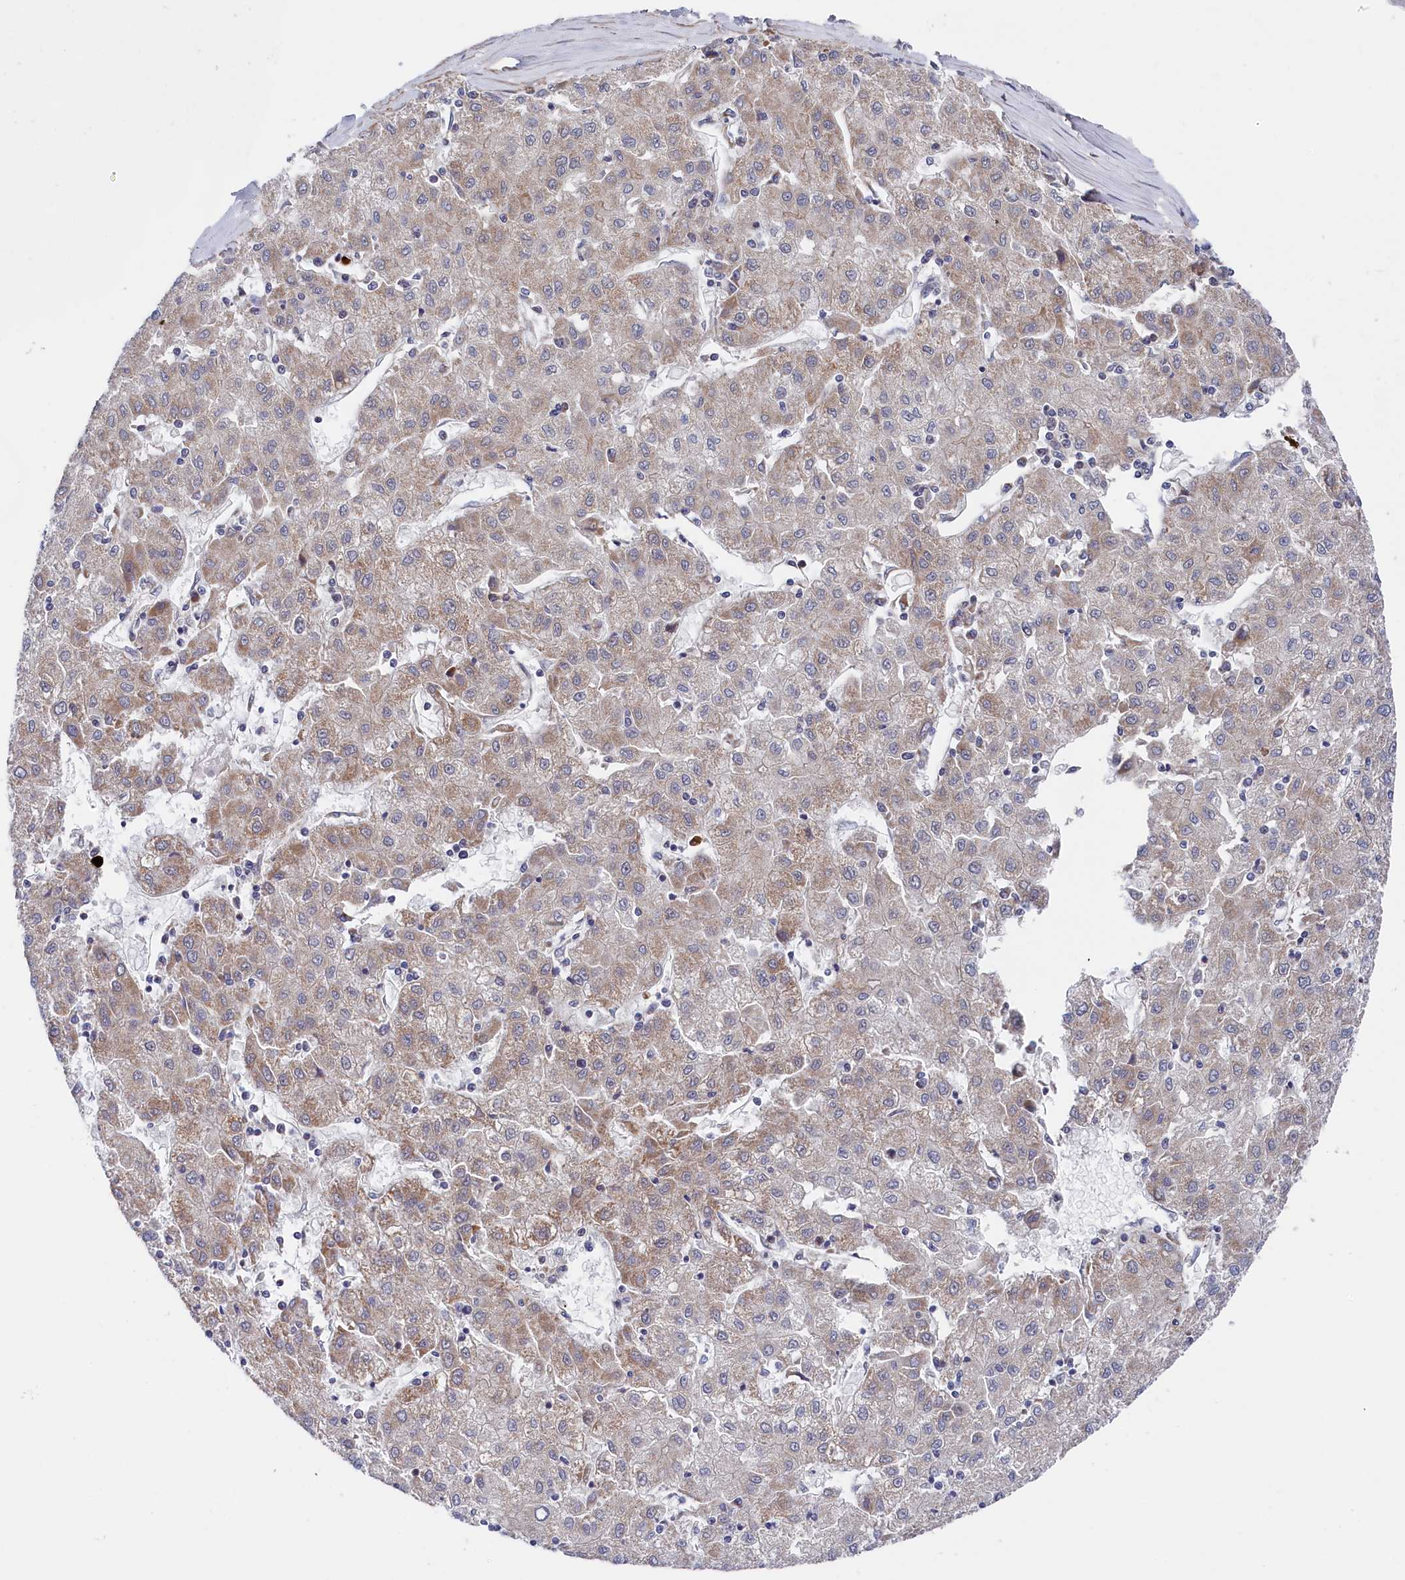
{"staining": {"intensity": "weak", "quantity": "25%-75%", "location": "cytoplasmic/membranous"}, "tissue": "liver cancer", "cell_type": "Tumor cells", "image_type": "cancer", "snomed": [{"axis": "morphology", "description": "Carcinoma, Hepatocellular, NOS"}, {"axis": "topography", "description": "Liver"}], "caption": "Protein expression analysis of human liver cancer (hepatocellular carcinoma) reveals weak cytoplasmic/membranous positivity in about 25%-75% of tumor cells.", "gene": "CHCHD1", "patient": {"sex": "male", "age": 72}}